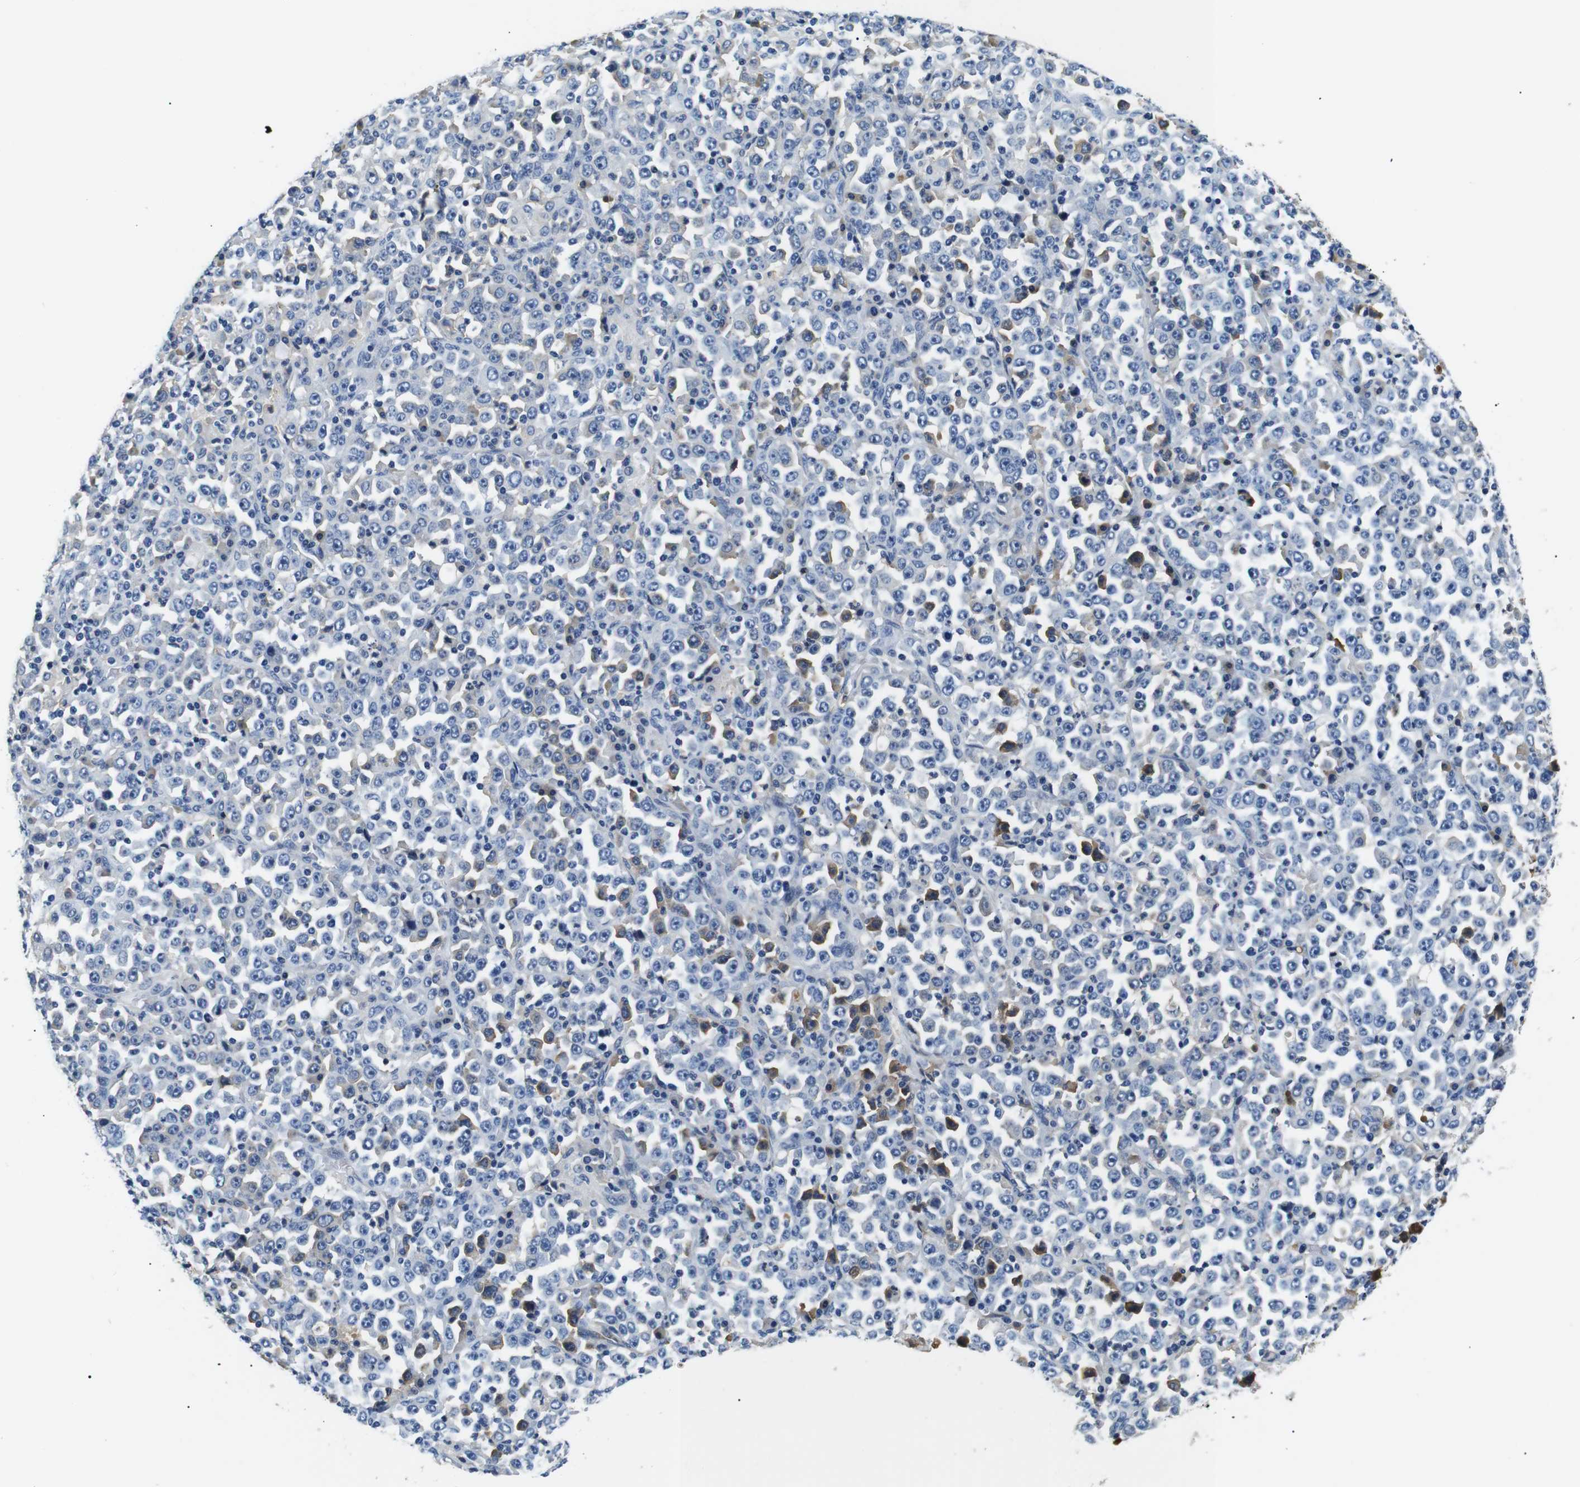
{"staining": {"intensity": "negative", "quantity": "none", "location": "none"}, "tissue": "stomach cancer", "cell_type": "Tumor cells", "image_type": "cancer", "snomed": [{"axis": "morphology", "description": "Normal tissue, NOS"}, {"axis": "morphology", "description": "Adenocarcinoma, NOS"}, {"axis": "topography", "description": "Stomach, upper"}, {"axis": "topography", "description": "Stomach"}], "caption": "Histopathology image shows no protein expression in tumor cells of stomach cancer tissue.", "gene": "LHCGR", "patient": {"sex": "male", "age": 59}}